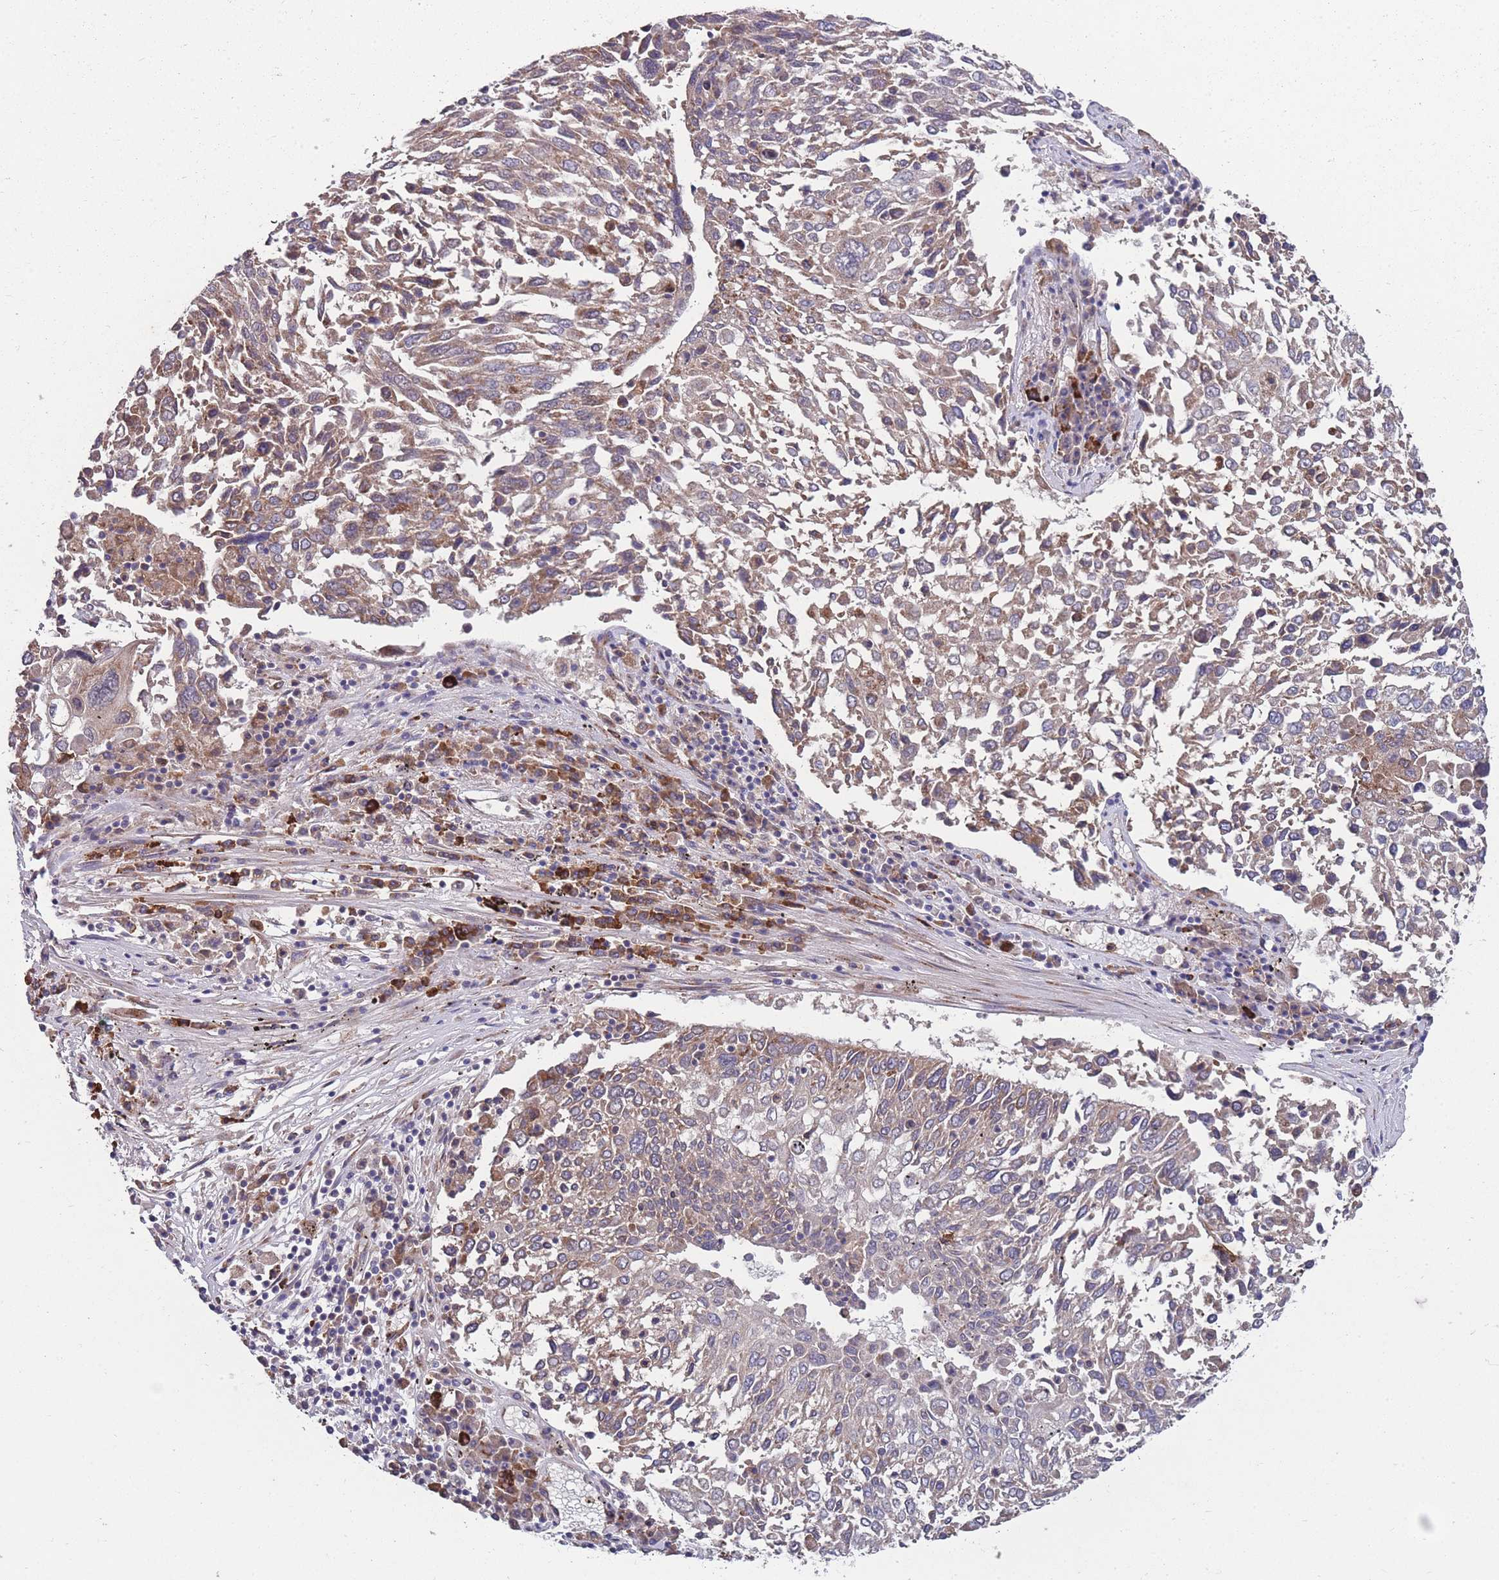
{"staining": {"intensity": "moderate", "quantity": ">75%", "location": "cytoplasmic/membranous"}, "tissue": "lung cancer", "cell_type": "Tumor cells", "image_type": "cancer", "snomed": [{"axis": "morphology", "description": "Squamous cell carcinoma, NOS"}, {"axis": "topography", "description": "Lung"}], "caption": "Immunohistochemical staining of lung cancer (squamous cell carcinoma) demonstrates medium levels of moderate cytoplasmic/membranous protein positivity in approximately >75% of tumor cells.", "gene": "STIM2", "patient": {"sex": "male", "age": 65}}